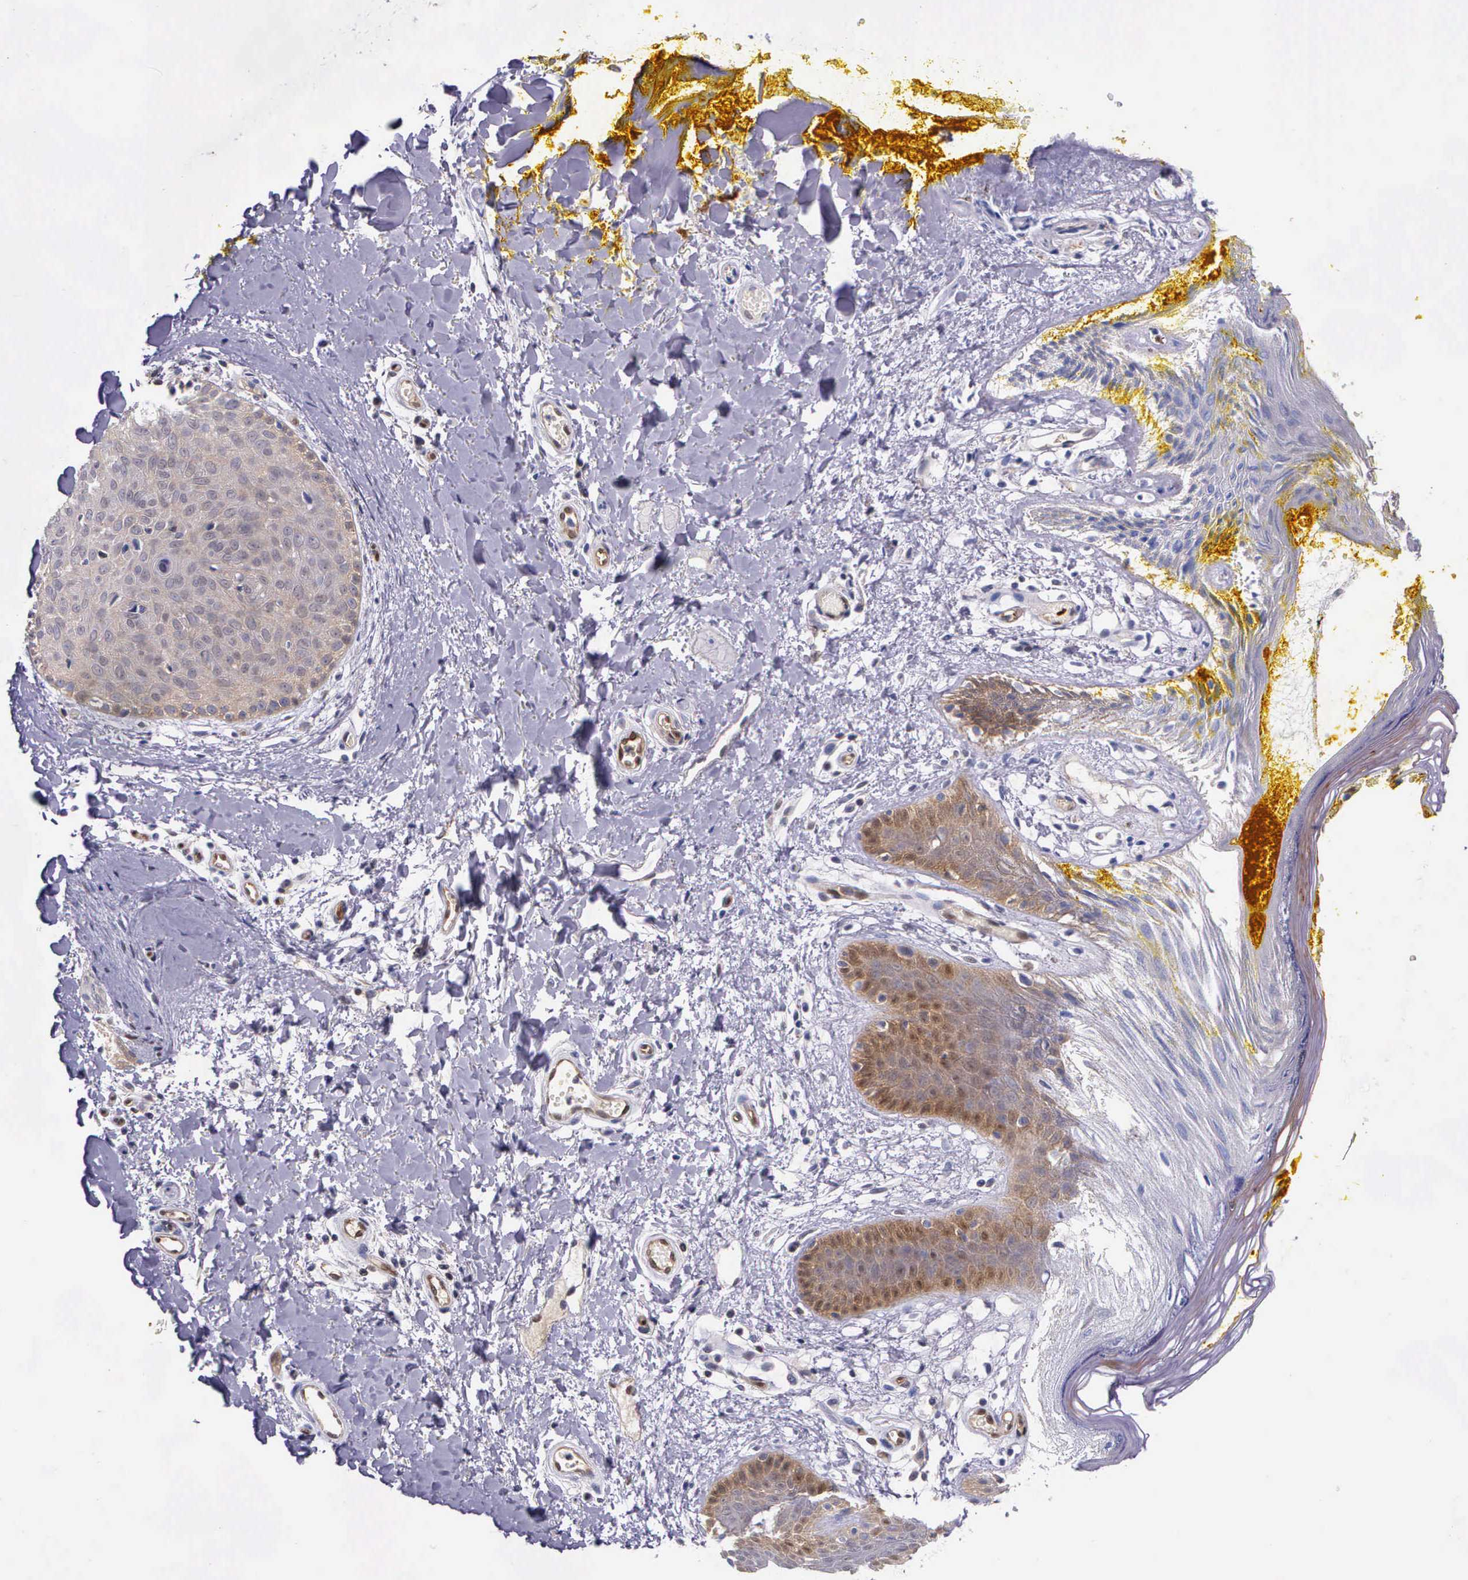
{"staining": {"intensity": "moderate", "quantity": "25%-75%", "location": "cytoplasmic/membranous"}, "tissue": "skin", "cell_type": "Epidermal cells", "image_type": "normal", "snomed": [{"axis": "morphology", "description": "Normal tissue, NOS"}, {"axis": "topography", "description": "Skin"}, {"axis": "topography", "description": "Anal"}], "caption": "IHC of normal human skin exhibits medium levels of moderate cytoplasmic/membranous expression in about 25%-75% of epidermal cells.", "gene": "GMPR2", "patient": {"sex": "male", "age": 61}}